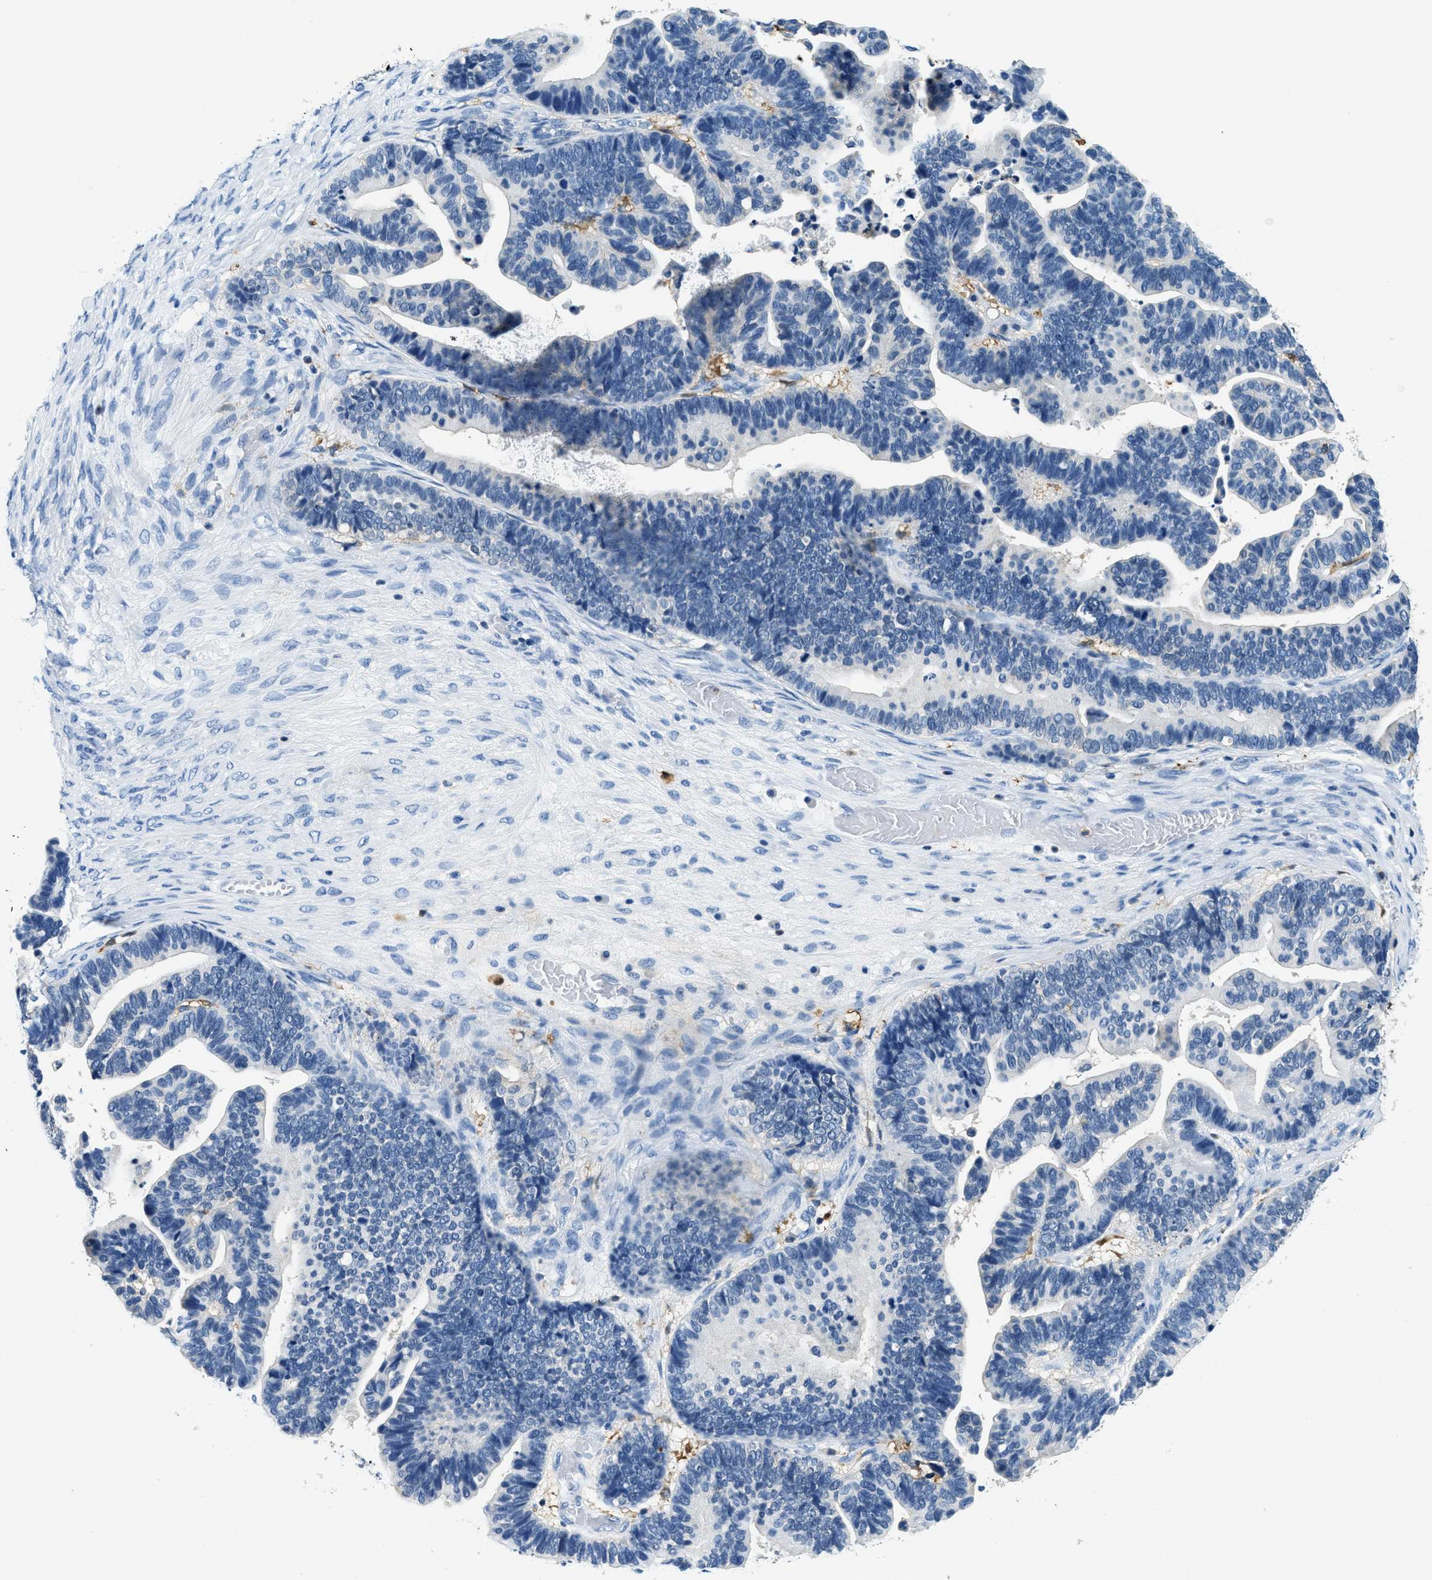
{"staining": {"intensity": "negative", "quantity": "none", "location": "none"}, "tissue": "ovarian cancer", "cell_type": "Tumor cells", "image_type": "cancer", "snomed": [{"axis": "morphology", "description": "Cystadenocarcinoma, serous, NOS"}, {"axis": "topography", "description": "Ovary"}], "caption": "The image exhibits no significant positivity in tumor cells of ovarian cancer (serous cystadenocarcinoma).", "gene": "CAPG", "patient": {"sex": "female", "age": 56}}